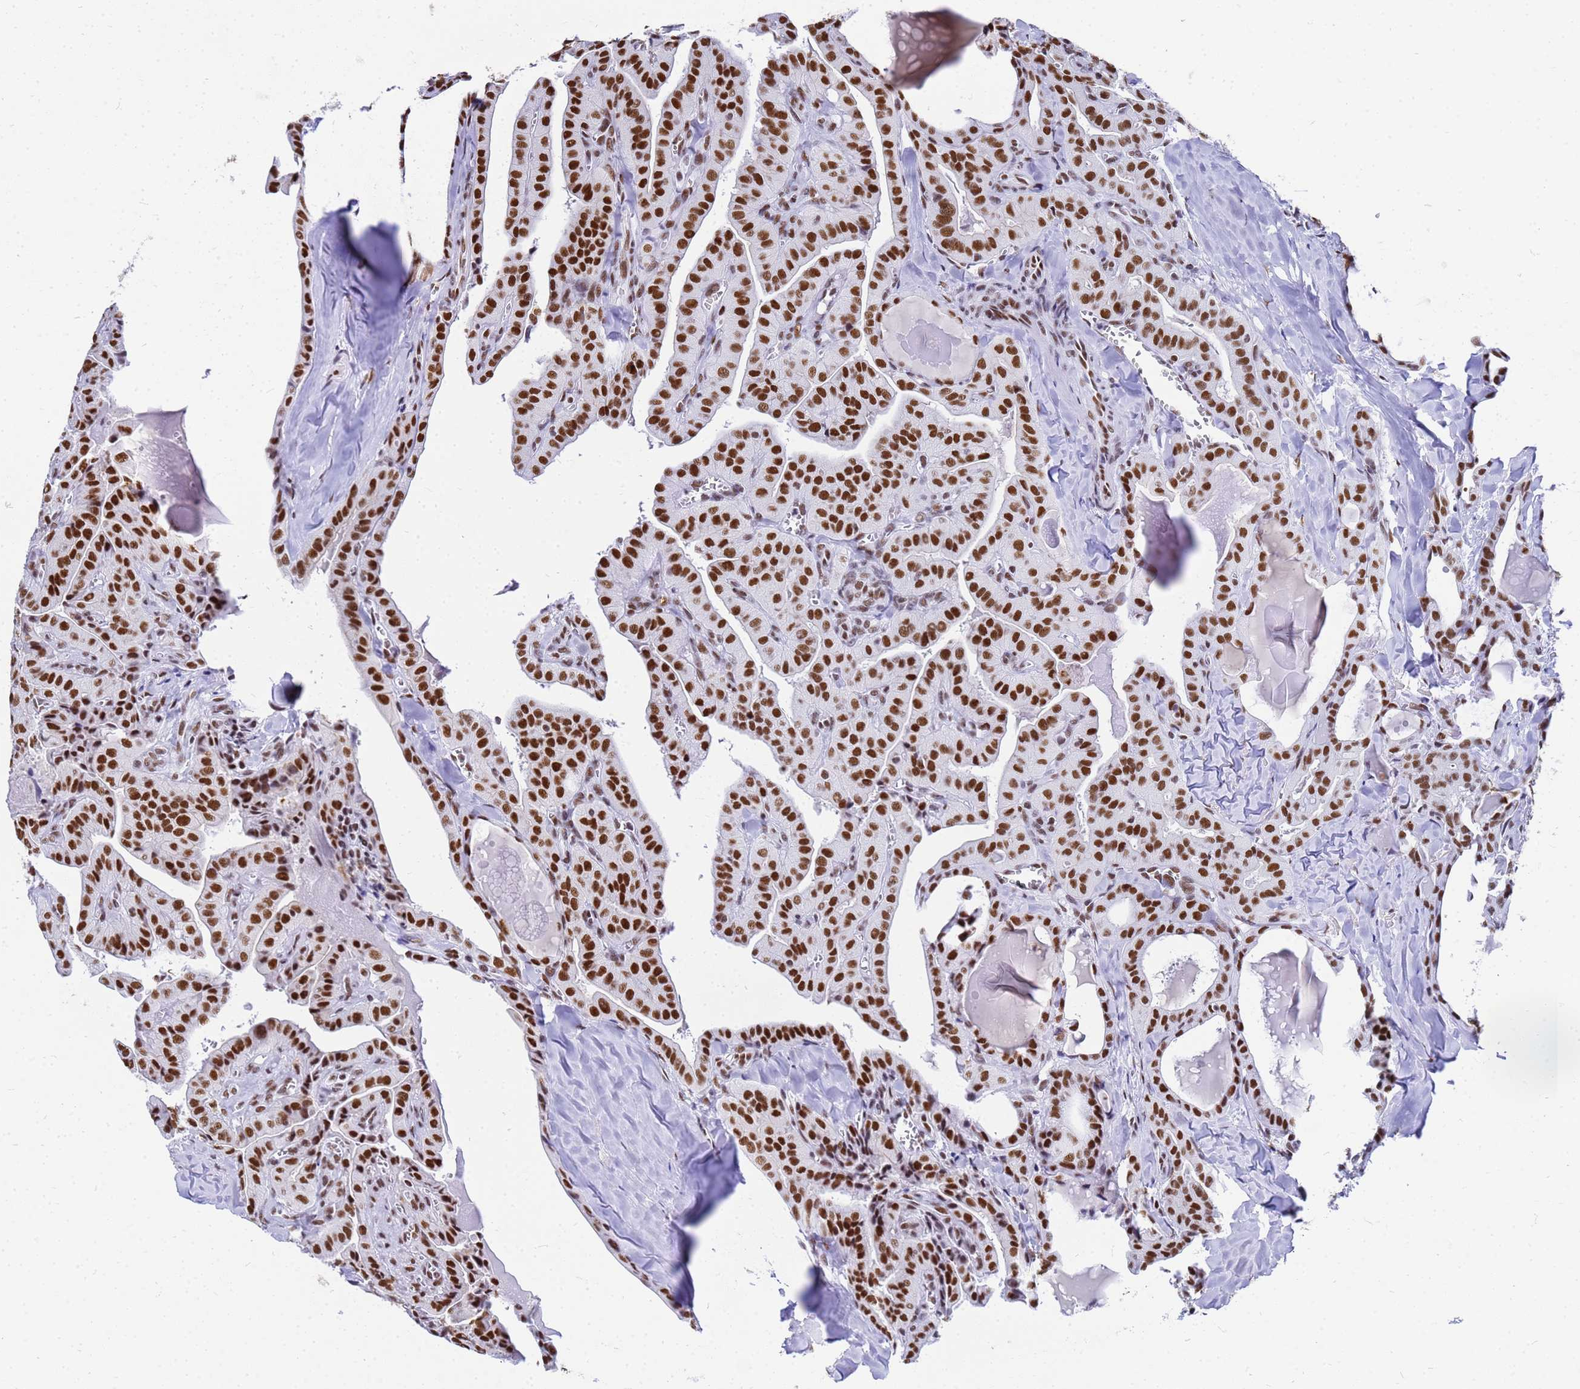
{"staining": {"intensity": "strong", "quantity": ">75%", "location": "nuclear"}, "tissue": "thyroid cancer", "cell_type": "Tumor cells", "image_type": "cancer", "snomed": [{"axis": "morphology", "description": "Papillary adenocarcinoma, NOS"}, {"axis": "topography", "description": "Thyroid gland"}], "caption": "A brown stain shows strong nuclear staining of a protein in human thyroid cancer tumor cells.", "gene": "SART3", "patient": {"sex": "male", "age": 52}}